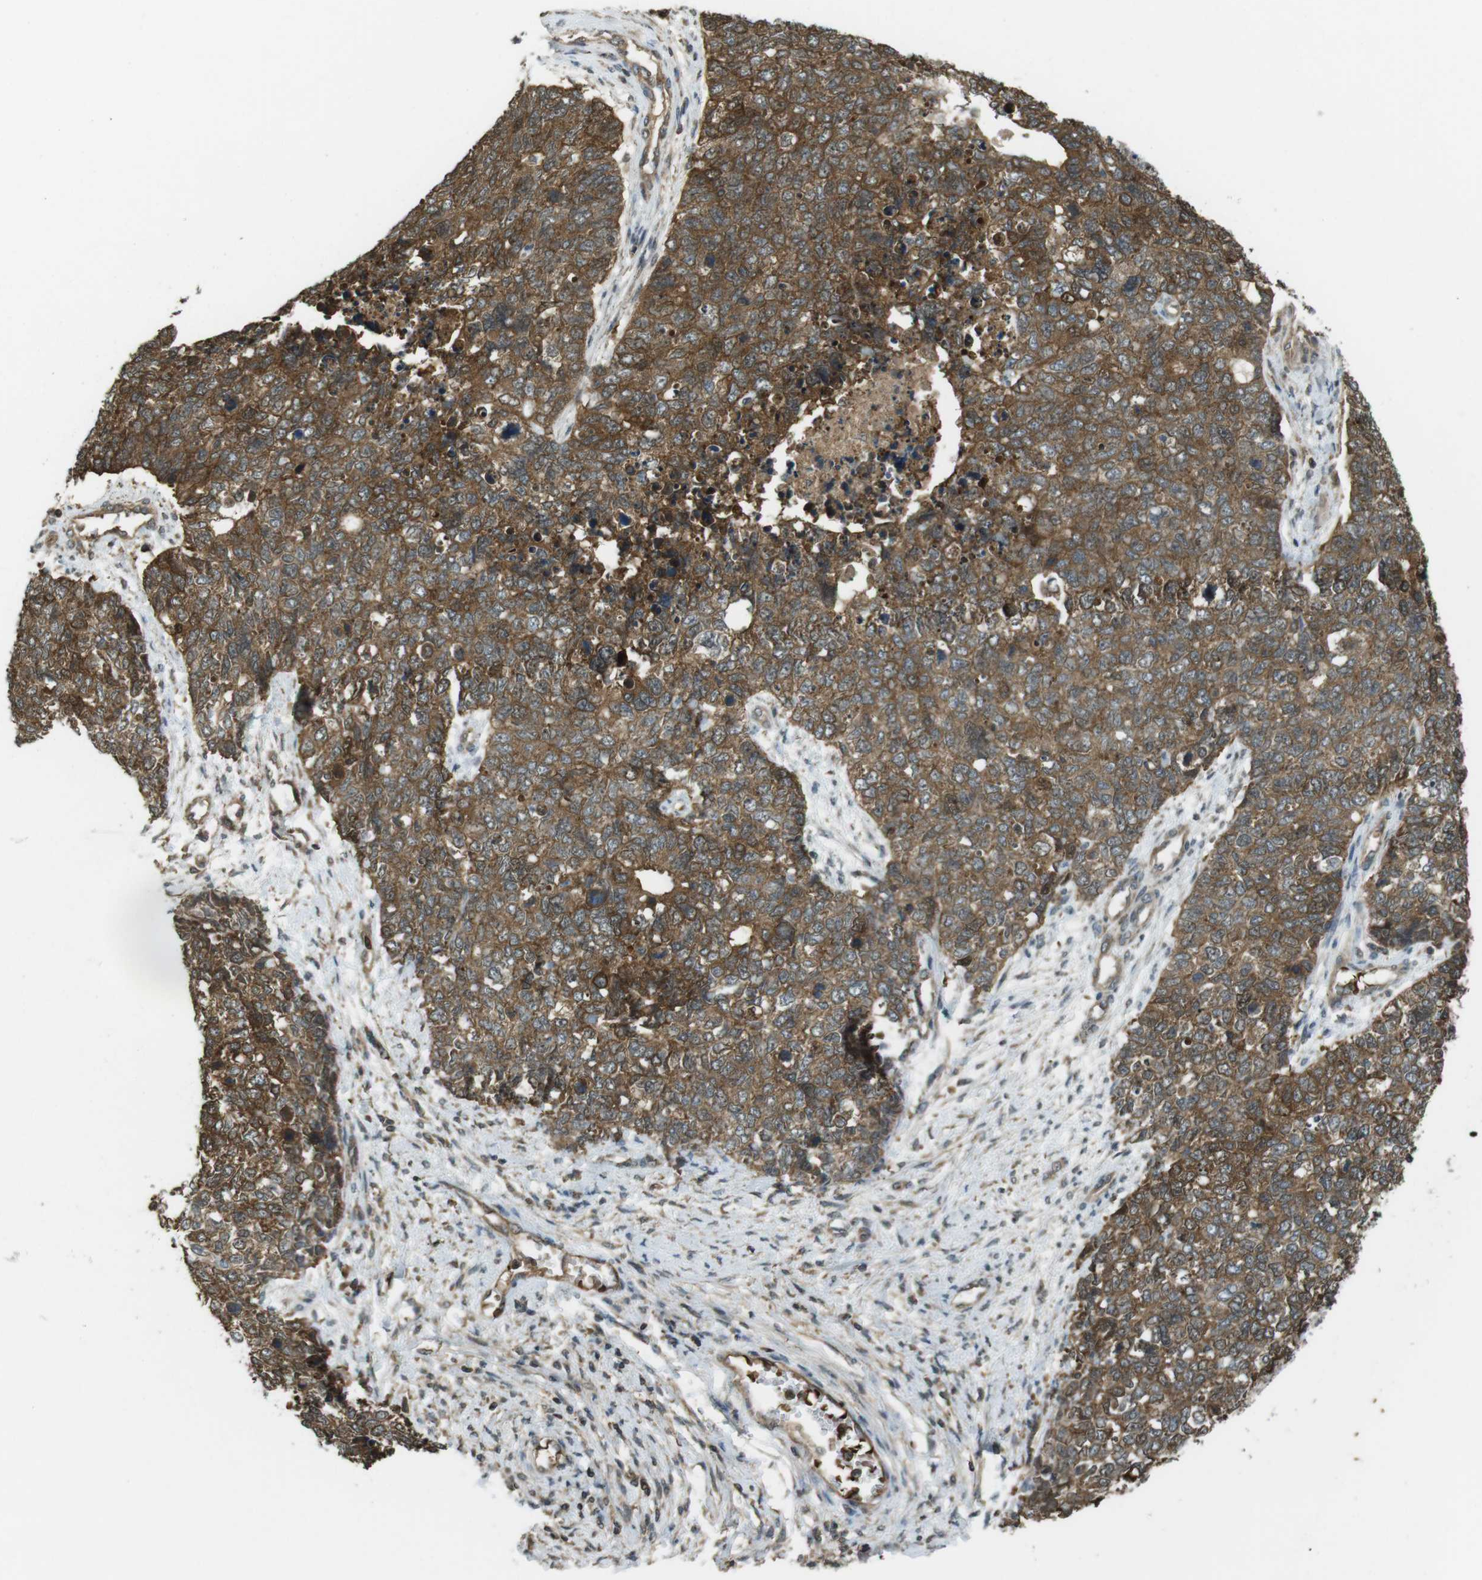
{"staining": {"intensity": "moderate", "quantity": ">75%", "location": "cytoplasmic/membranous"}, "tissue": "cervical cancer", "cell_type": "Tumor cells", "image_type": "cancer", "snomed": [{"axis": "morphology", "description": "Squamous cell carcinoma, NOS"}, {"axis": "topography", "description": "Cervix"}], "caption": "A high-resolution histopathology image shows IHC staining of cervical cancer, which shows moderate cytoplasmic/membranous positivity in approximately >75% of tumor cells.", "gene": "LRRC3B", "patient": {"sex": "female", "age": 63}}